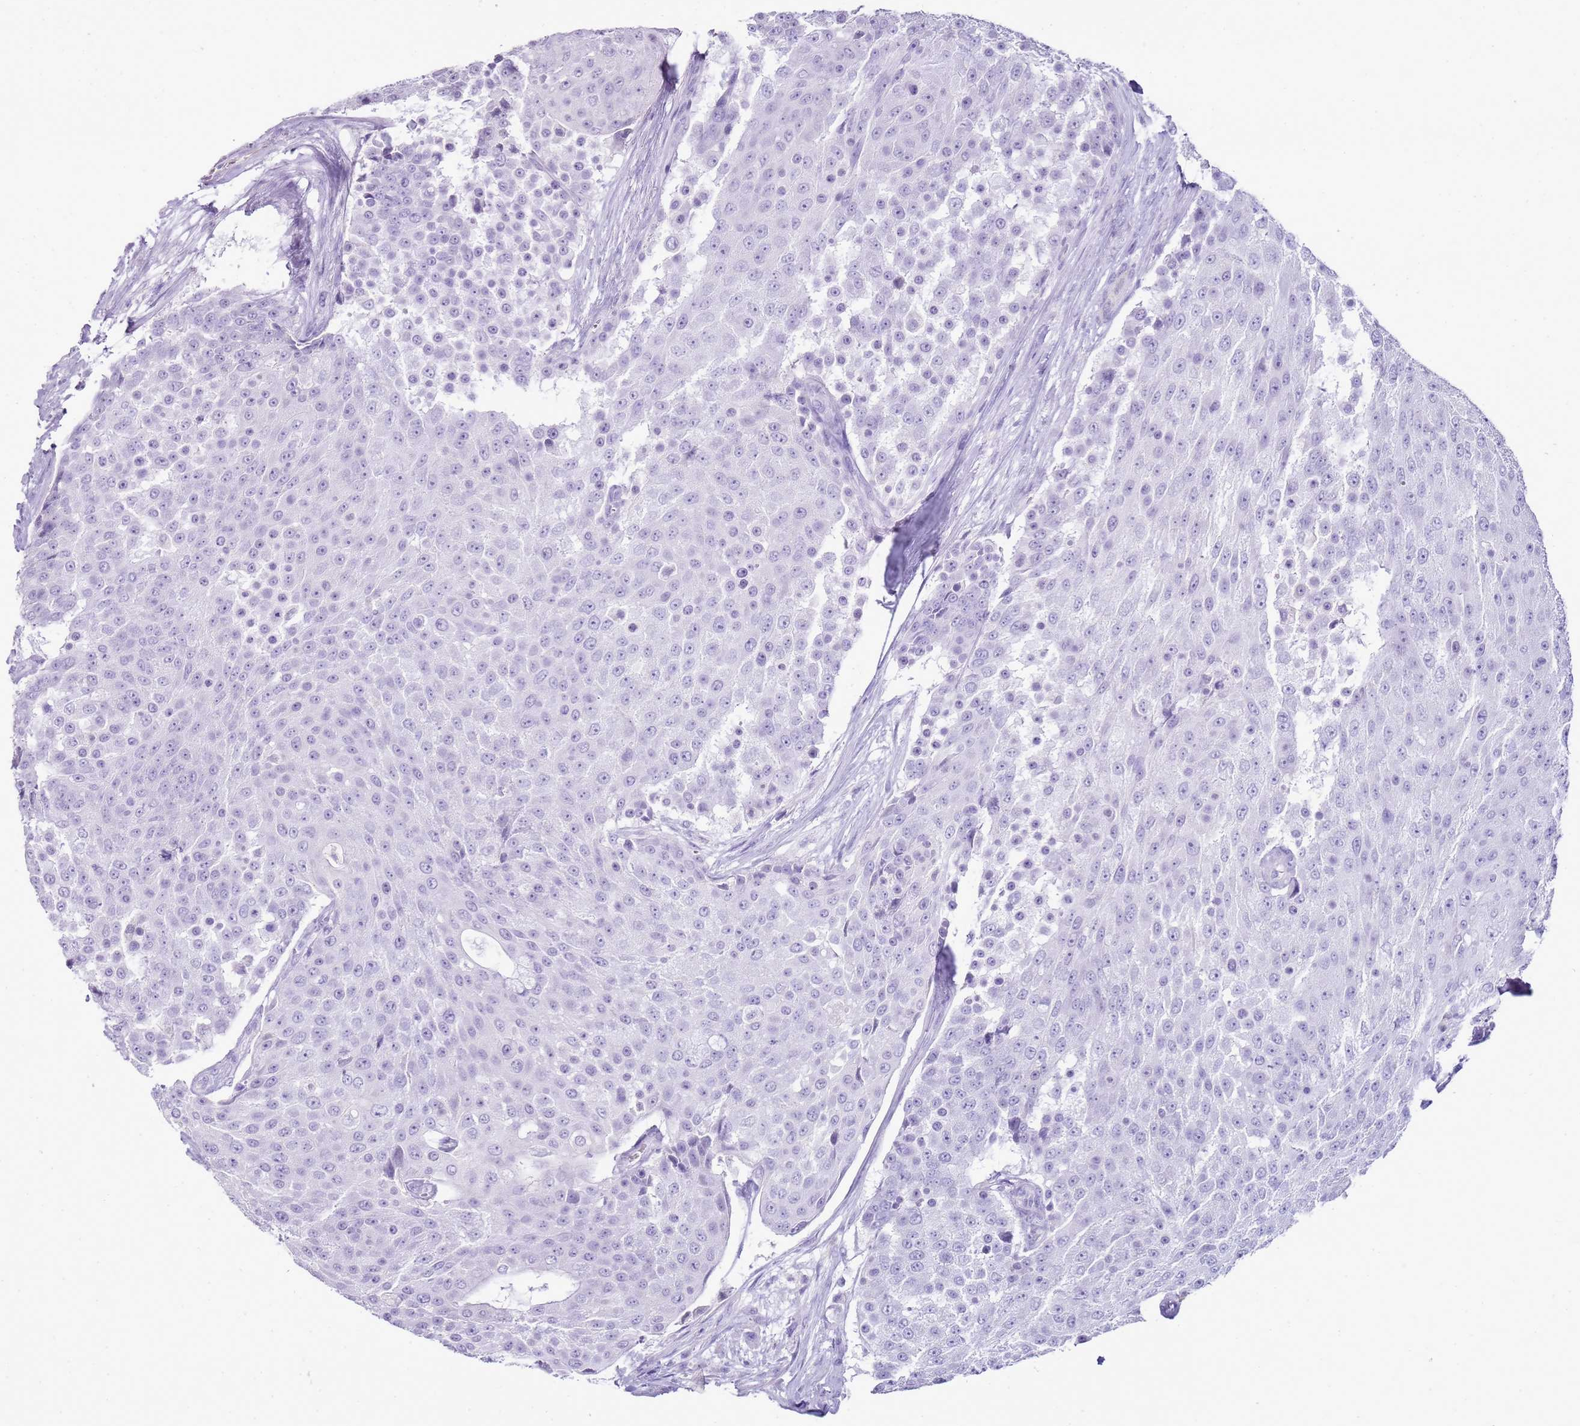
{"staining": {"intensity": "negative", "quantity": "none", "location": "none"}, "tissue": "urothelial cancer", "cell_type": "Tumor cells", "image_type": "cancer", "snomed": [{"axis": "morphology", "description": "Urothelial carcinoma, High grade"}, {"axis": "topography", "description": "Urinary bladder"}], "caption": "Urothelial cancer was stained to show a protein in brown. There is no significant positivity in tumor cells. (DAB IHC with hematoxylin counter stain).", "gene": "SULT1E1", "patient": {"sex": "female", "age": 63}}